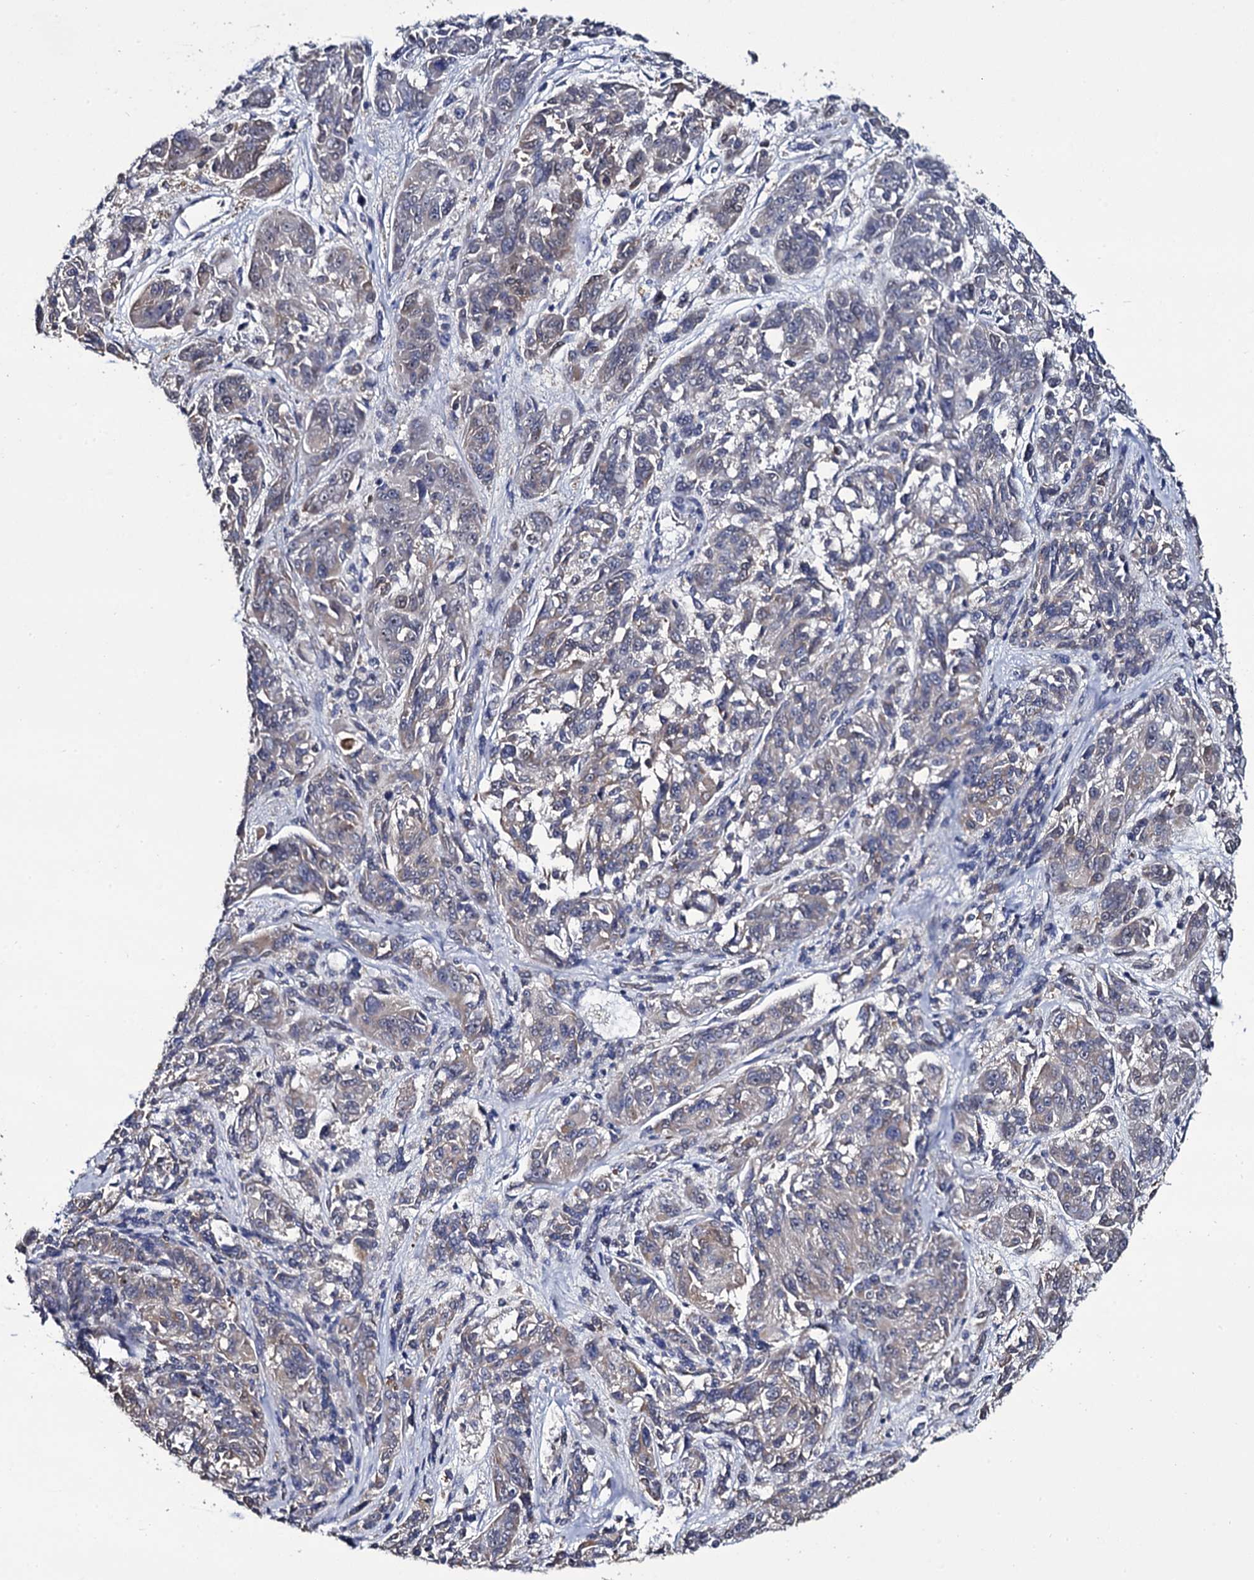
{"staining": {"intensity": "weak", "quantity": "<25%", "location": "cytoplasmic/membranous"}, "tissue": "melanoma", "cell_type": "Tumor cells", "image_type": "cancer", "snomed": [{"axis": "morphology", "description": "Malignant melanoma, NOS"}, {"axis": "topography", "description": "Skin"}], "caption": "Immunohistochemistry (IHC) image of human malignant melanoma stained for a protein (brown), which exhibits no positivity in tumor cells. (DAB immunohistochemistry (IHC), high magnification).", "gene": "CRYL1", "patient": {"sex": "male", "age": 53}}